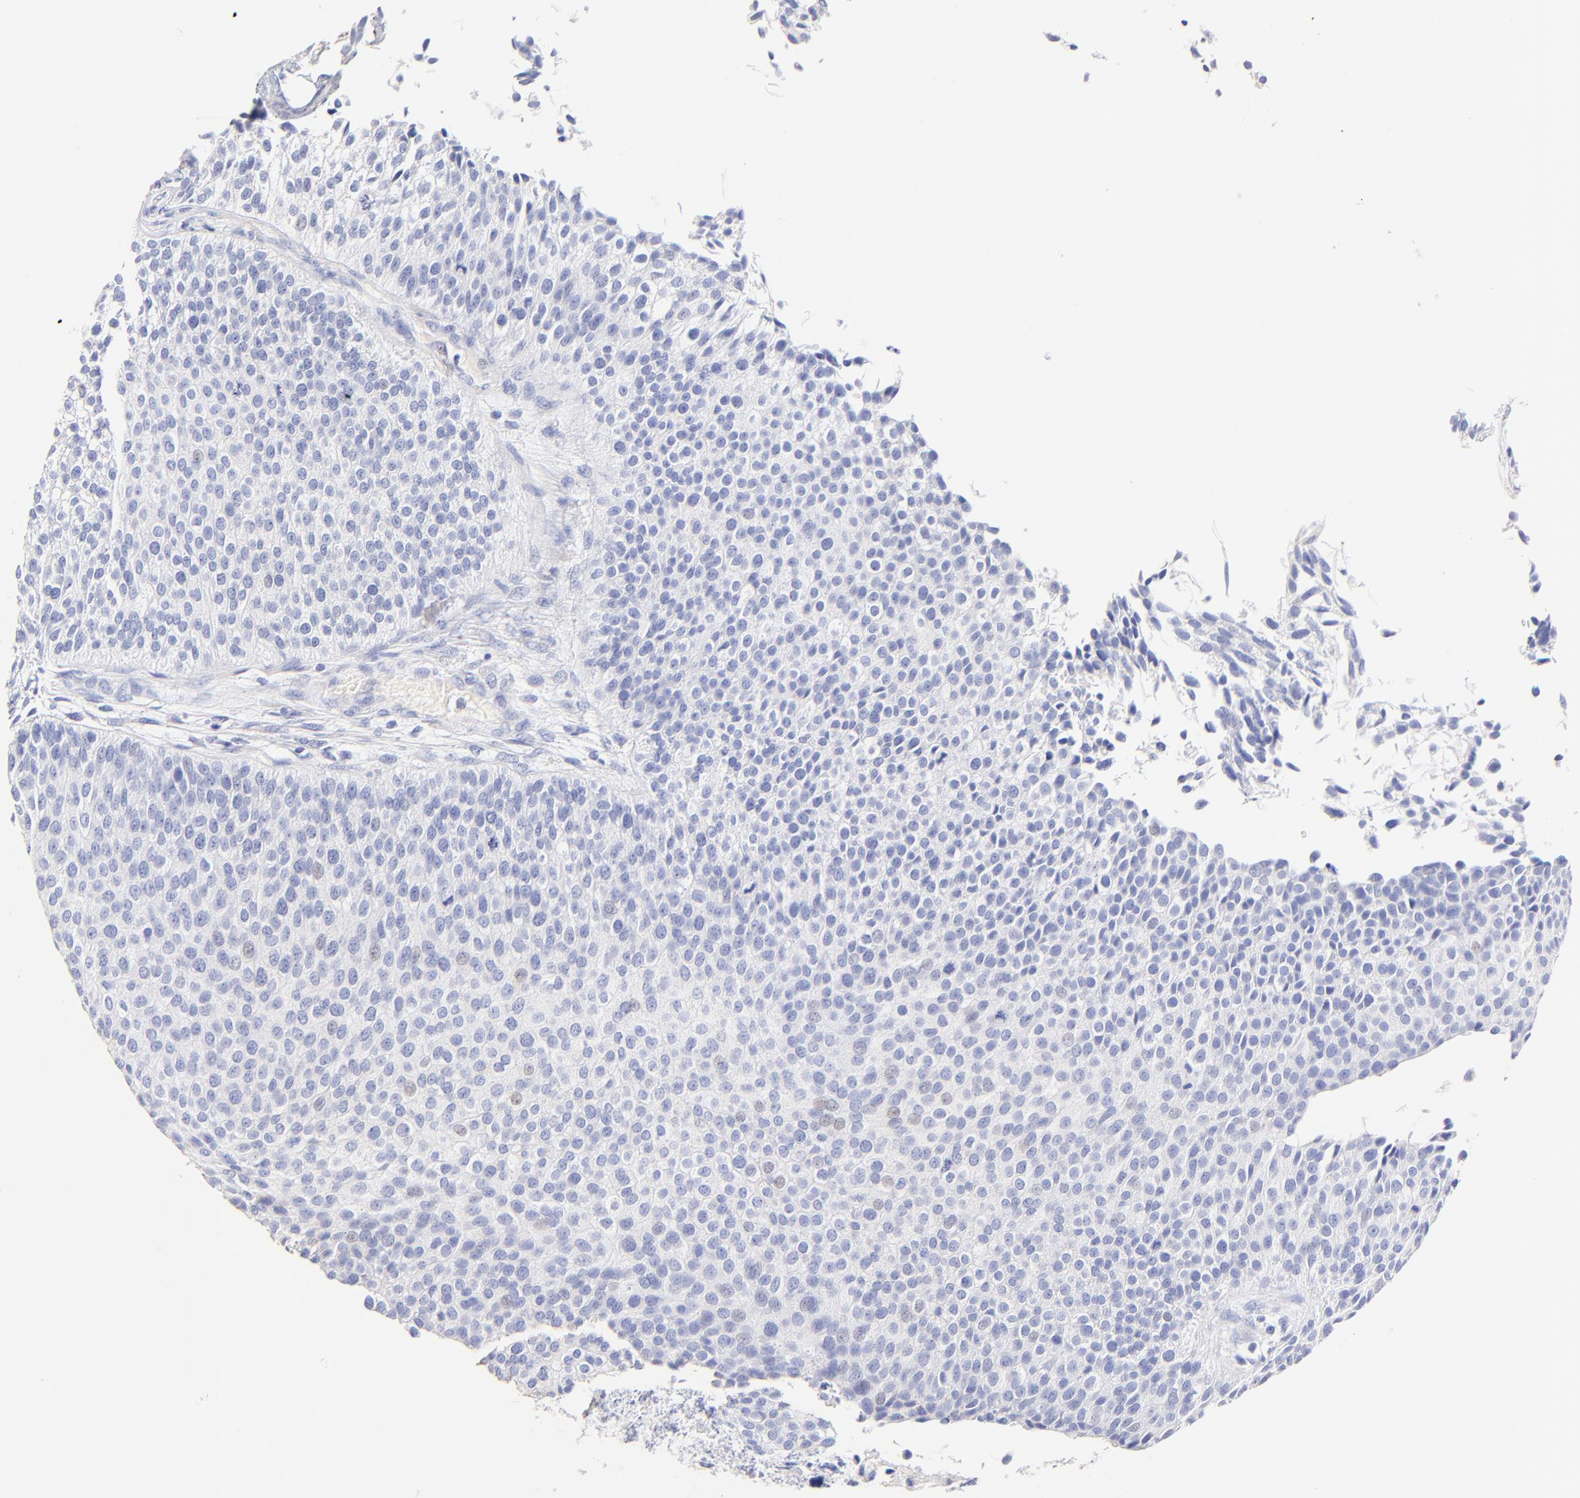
{"staining": {"intensity": "negative", "quantity": "none", "location": "none"}, "tissue": "urothelial cancer", "cell_type": "Tumor cells", "image_type": "cancer", "snomed": [{"axis": "morphology", "description": "Urothelial carcinoma, Low grade"}, {"axis": "topography", "description": "Urinary bladder"}], "caption": "This is a histopathology image of IHC staining of low-grade urothelial carcinoma, which shows no staining in tumor cells.", "gene": "ASB9", "patient": {"sex": "male", "age": 84}}